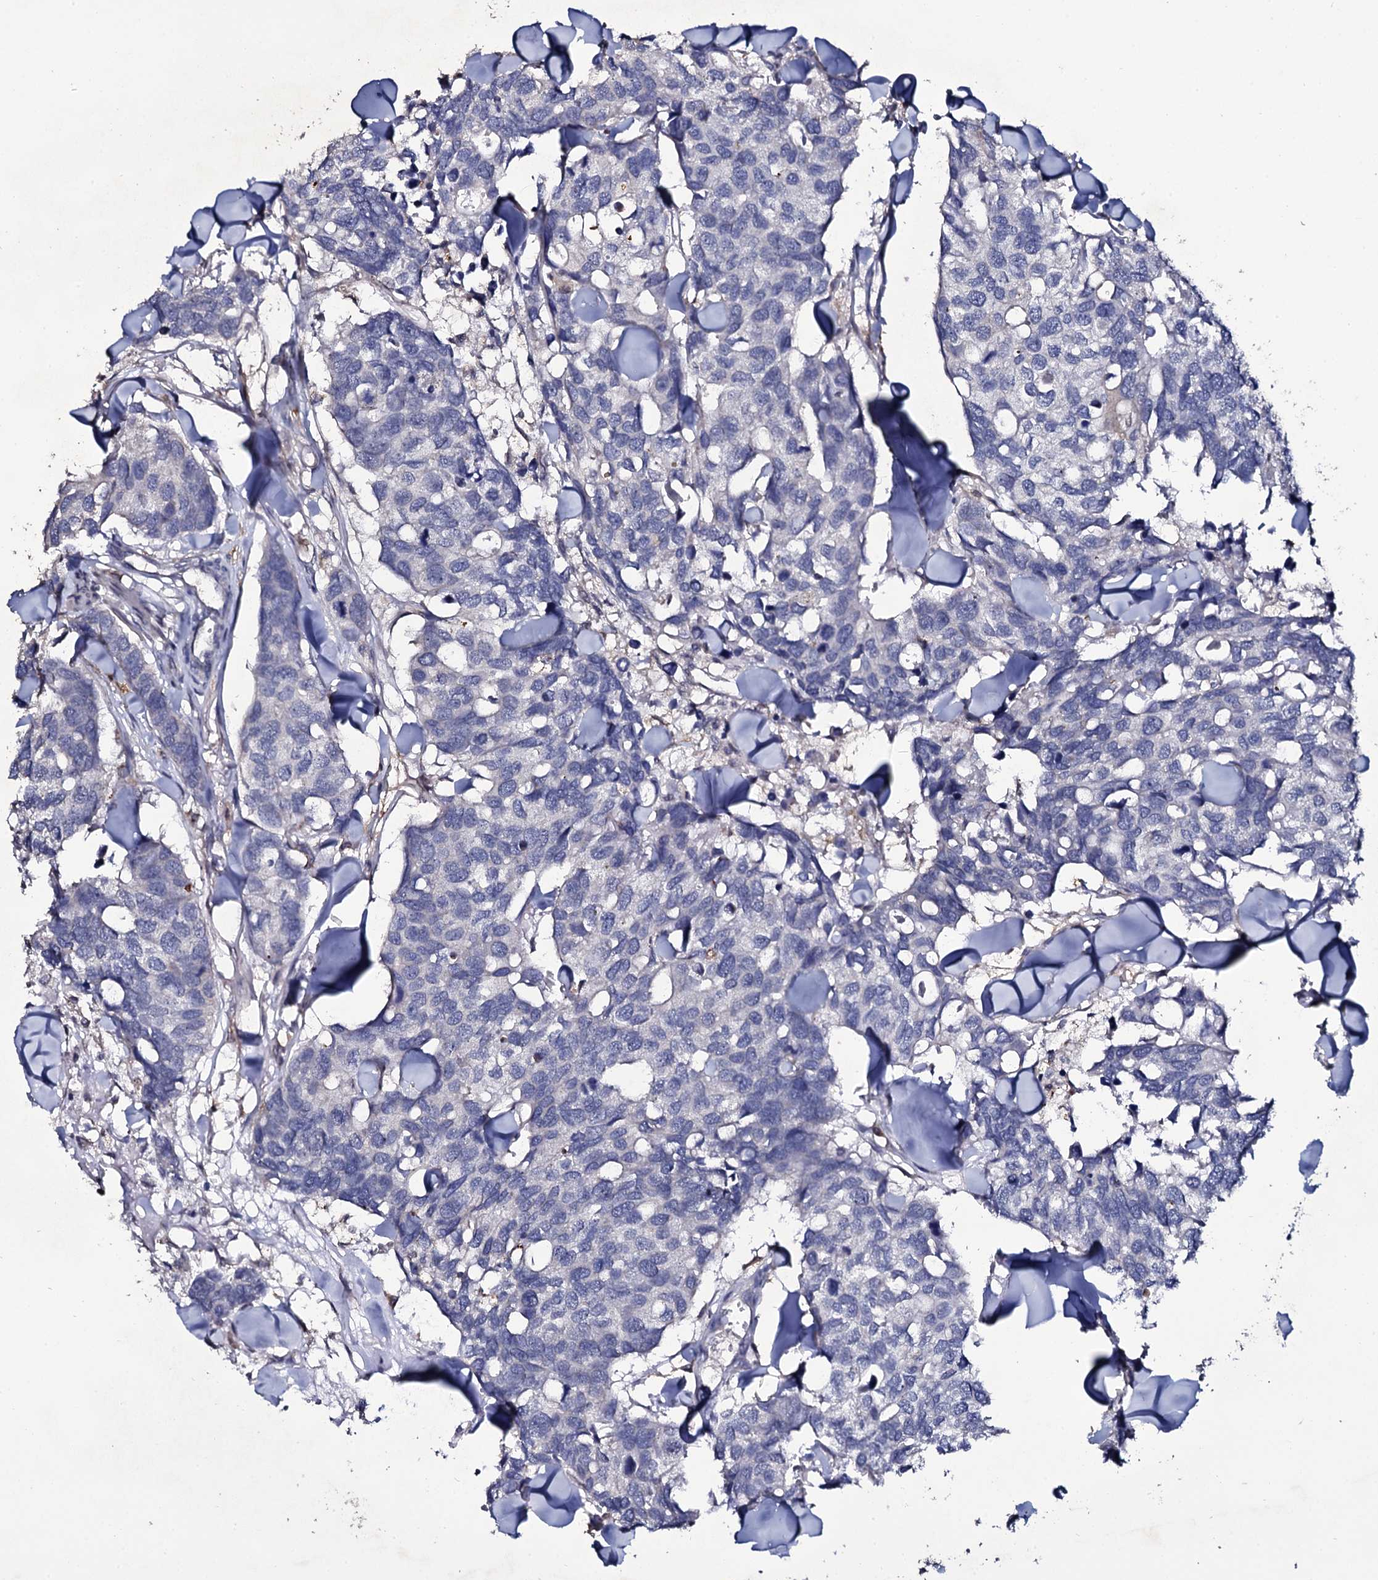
{"staining": {"intensity": "negative", "quantity": "none", "location": "none"}, "tissue": "breast cancer", "cell_type": "Tumor cells", "image_type": "cancer", "snomed": [{"axis": "morphology", "description": "Duct carcinoma"}, {"axis": "topography", "description": "Breast"}], "caption": "This histopathology image is of breast cancer stained with immunohistochemistry (IHC) to label a protein in brown with the nuclei are counter-stained blue. There is no expression in tumor cells. (Stains: DAB immunohistochemistry (IHC) with hematoxylin counter stain, Microscopy: brightfield microscopy at high magnification).", "gene": "CRYL1", "patient": {"sex": "female", "age": 83}}